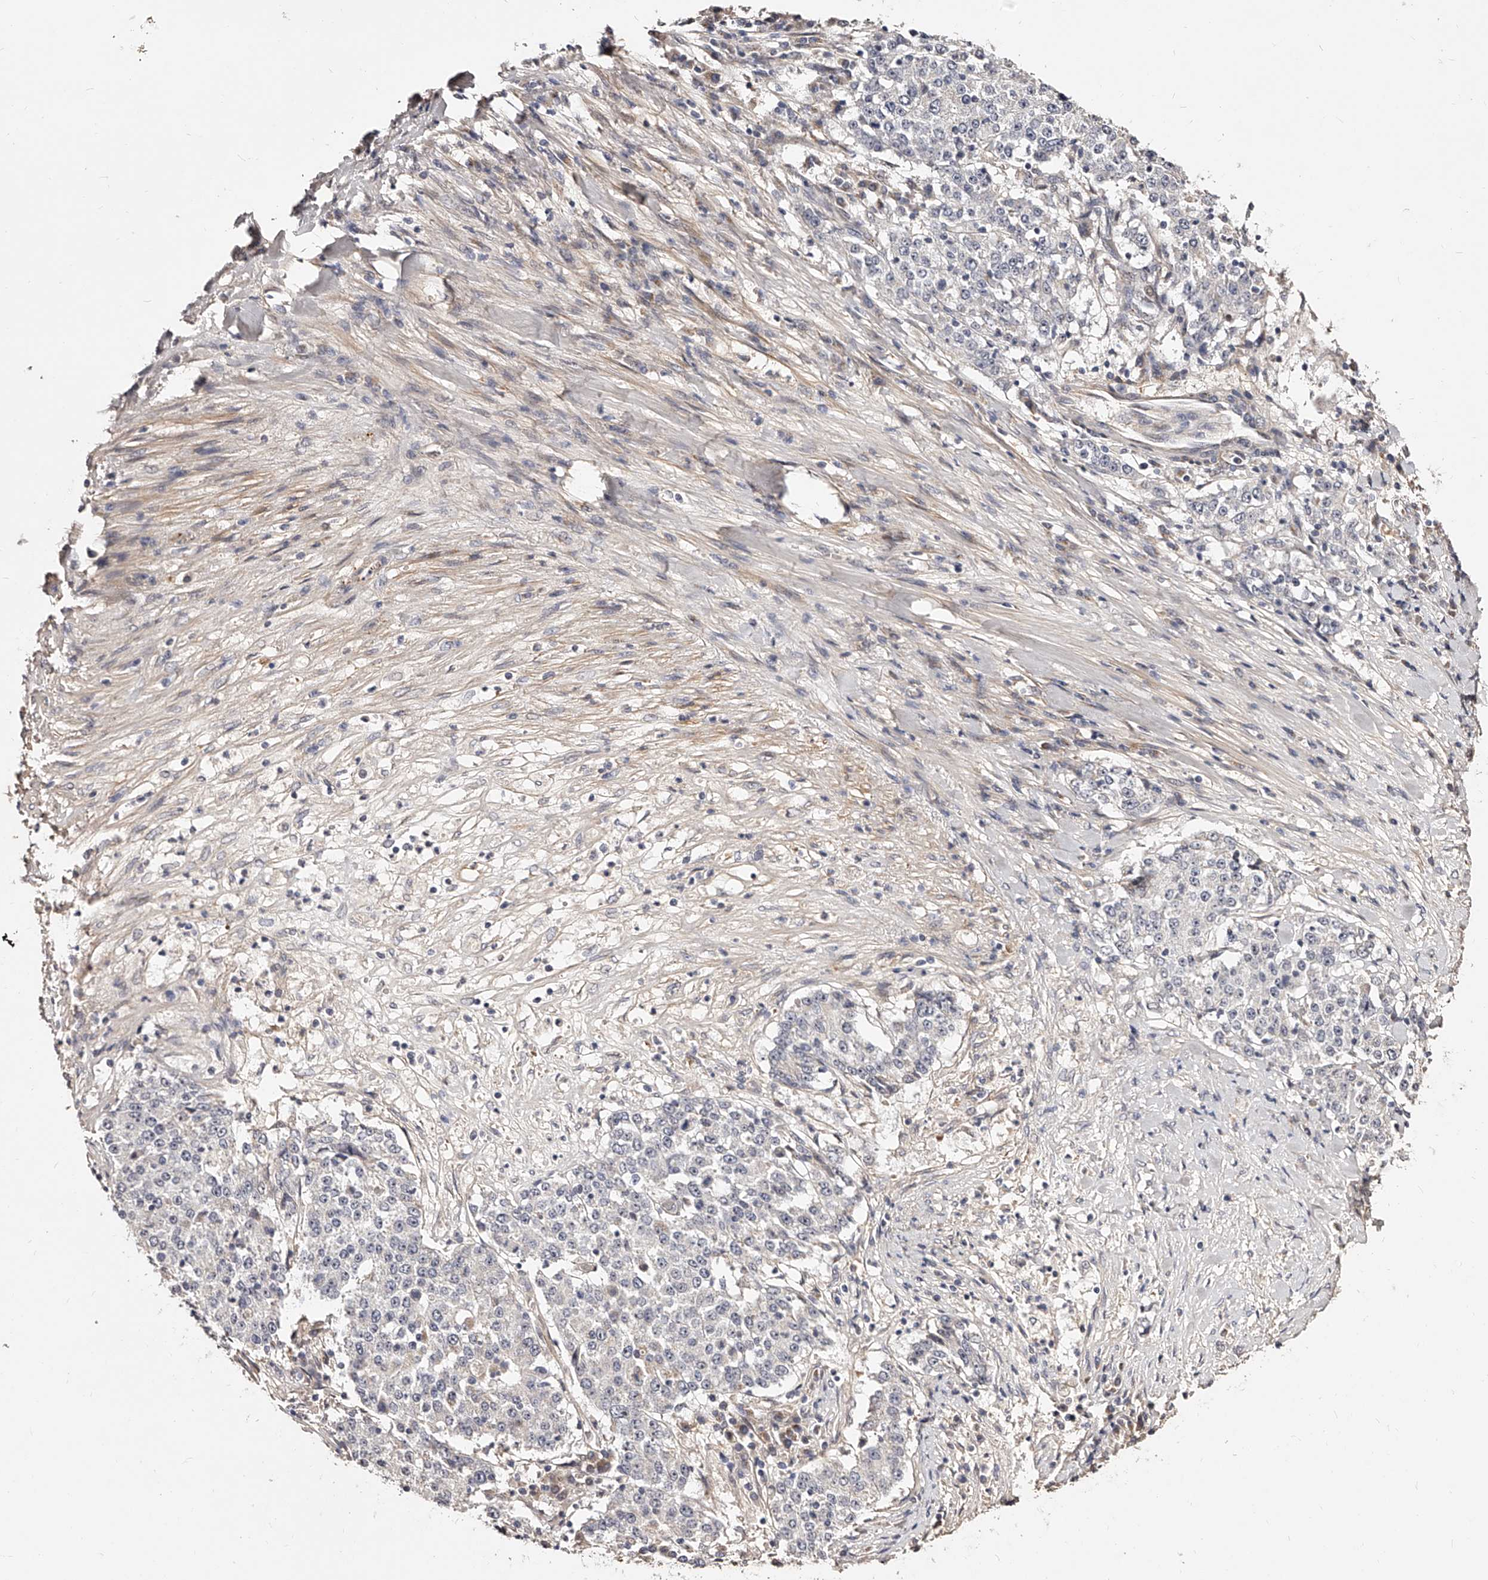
{"staining": {"intensity": "negative", "quantity": "none", "location": "none"}, "tissue": "stomach cancer", "cell_type": "Tumor cells", "image_type": "cancer", "snomed": [{"axis": "morphology", "description": "Adenocarcinoma, NOS"}, {"axis": "topography", "description": "Stomach"}], "caption": "Tumor cells show no significant protein positivity in stomach cancer. (Stains: DAB IHC with hematoxylin counter stain, Microscopy: brightfield microscopy at high magnification).", "gene": "ZNF502", "patient": {"sex": "male", "age": 59}}